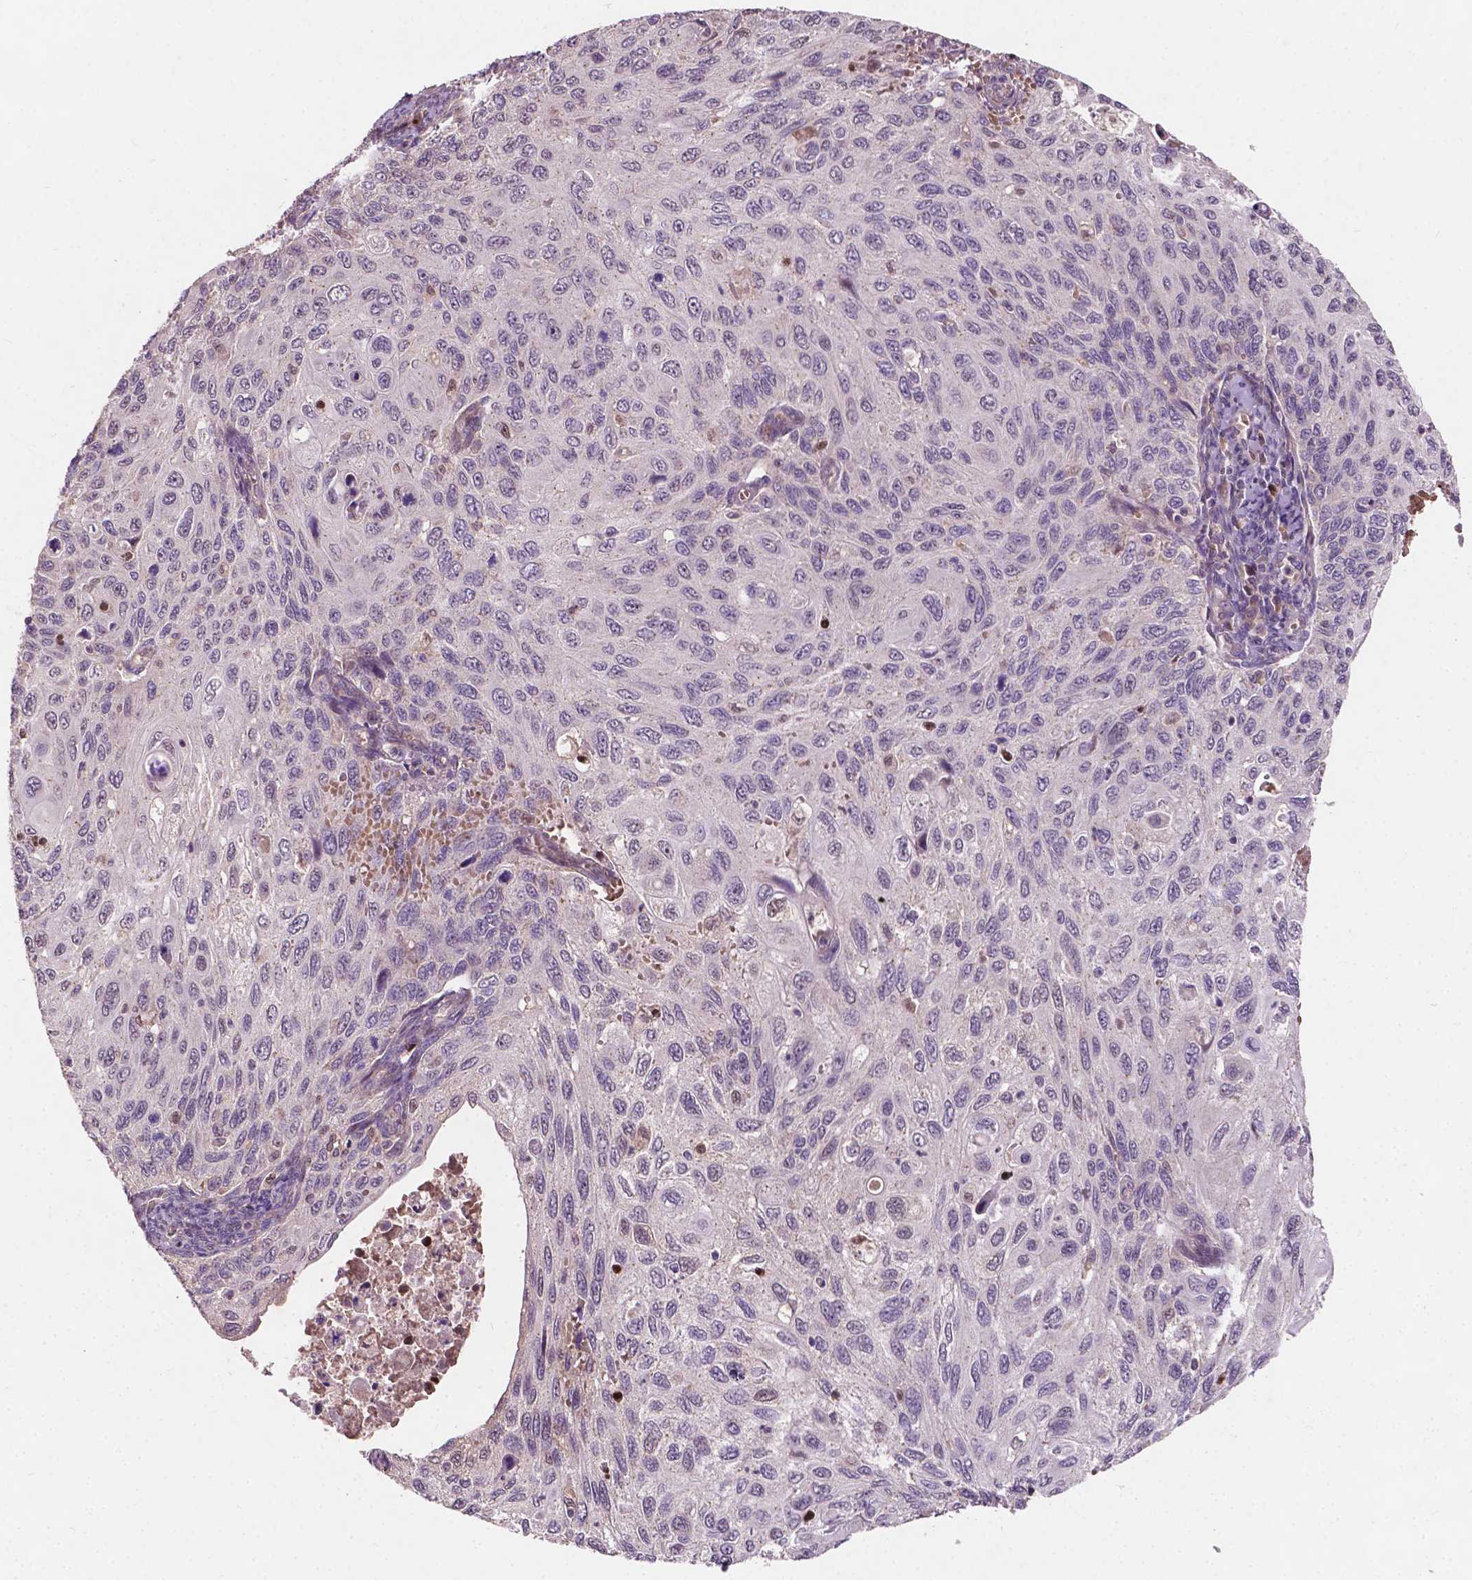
{"staining": {"intensity": "negative", "quantity": "none", "location": "none"}, "tissue": "cervical cancer", "cell_type": "Tumor cells", "image_type": "cancer", "snomed": [{"axis": "morphology", "description": "Squamous cell carcinoma, NOS"}, {"axis": "topography", "description": "Cervix"}], "caption": "Human squamous cell carcinoma (cervical) stained for a protein using immunohistochemistry demonstrates no staining in tumor cells.", "gene": "DUSP16", "patient": {"sex": "female", "age": 70}}